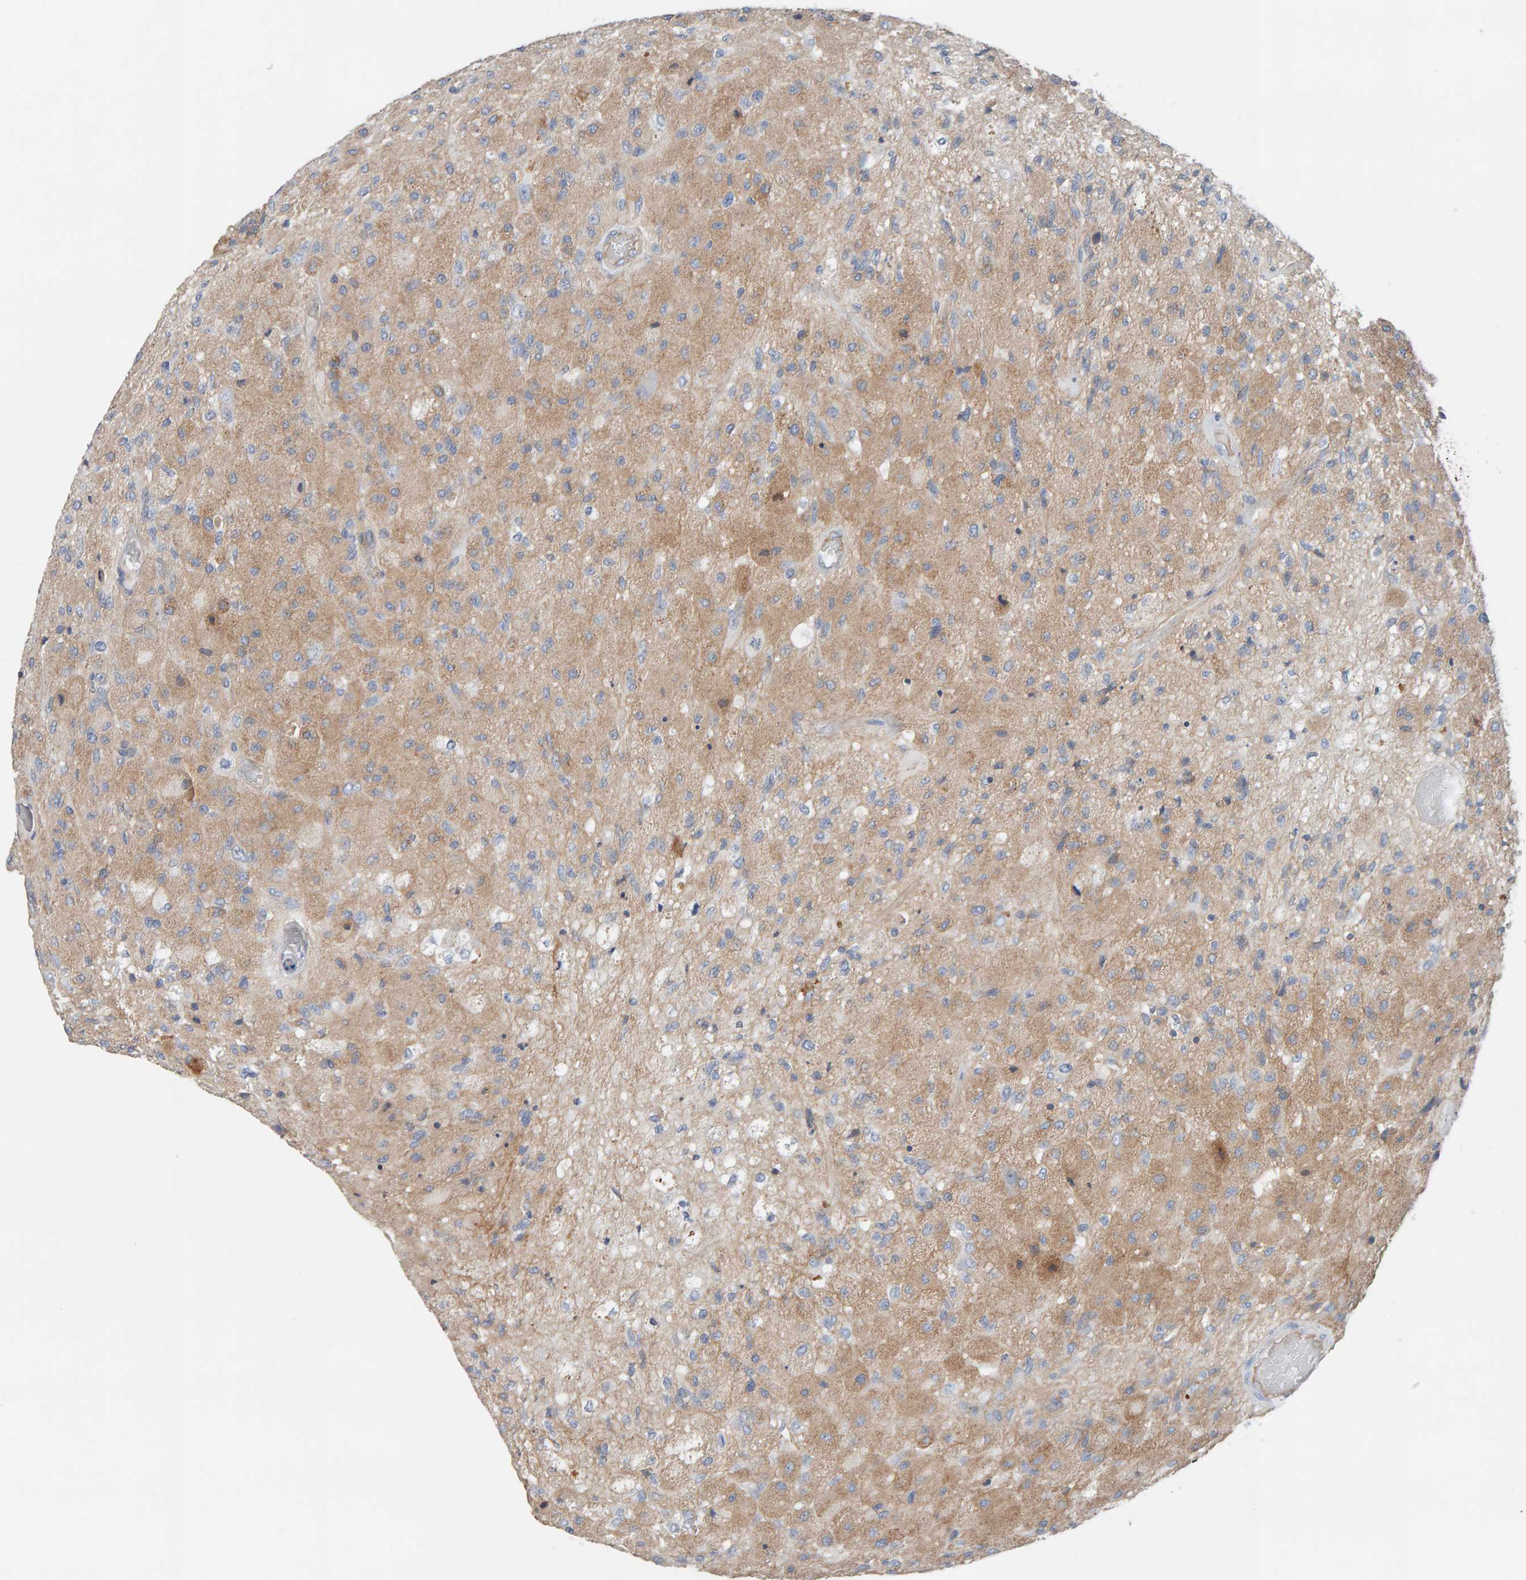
{"staining": {"intensity": "moderate", "quantity": "25%-75%", "location": "cytoplasmic/membranous"}, "tissue": "glioma", "cell_type": "Tumor cells", "image_type": "cancer", "snomed": [{"axis": "morphology", "description": "Normal tissue, NOS"}, {"axis": "morphology", "description": "Glioma, malignant, High grade"}, {"axis": "topography", "description": "Cerebral cortex"}], "caption": "Glioma stained for a protein (brown) demonstrates moderate cytoplasmic/membranous positive staining in approximately 25%-75% of tumor cells.", "gene": "FYN", "patient": {"sex": "male", "age": 77}}